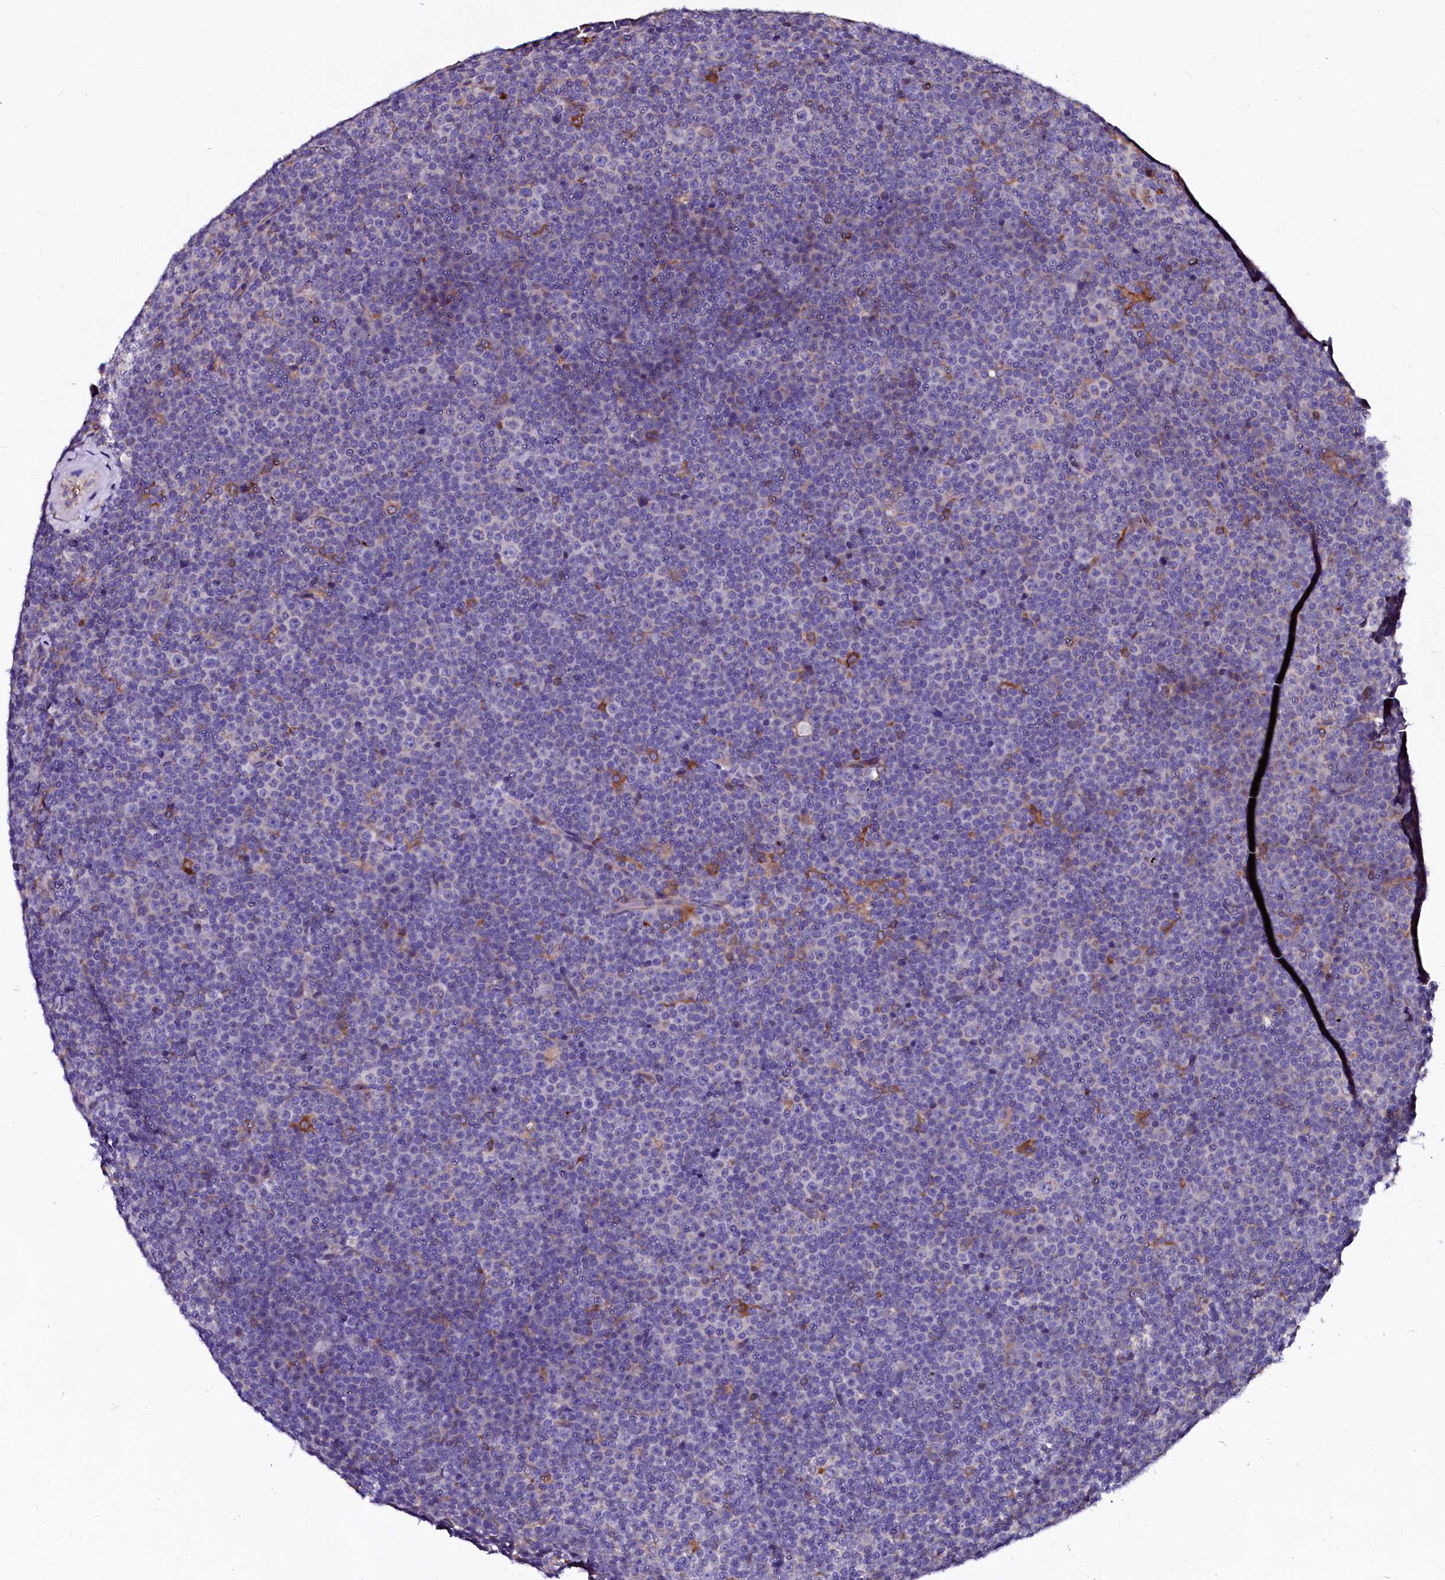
{"staining": {"intensity": "negative", "quantity": "none", "location": "none"}, "tissue": "lymphoma", "cell_type": "Tumor cells", "image_type": "cancer", "snomed": [{"axis": "morphology", "description": "Malignant lymphoma, non-Hodgkin's type, Low grade"}, {"axis": "topography", "description": "Lymph node"}], "caption": "Tumor cells show no significant positivity in malignant lymphoma, non-Hodgkin's type (low-grade).", "gene": "OTOL1", "patient": {"sex": "female", "age": 67}}